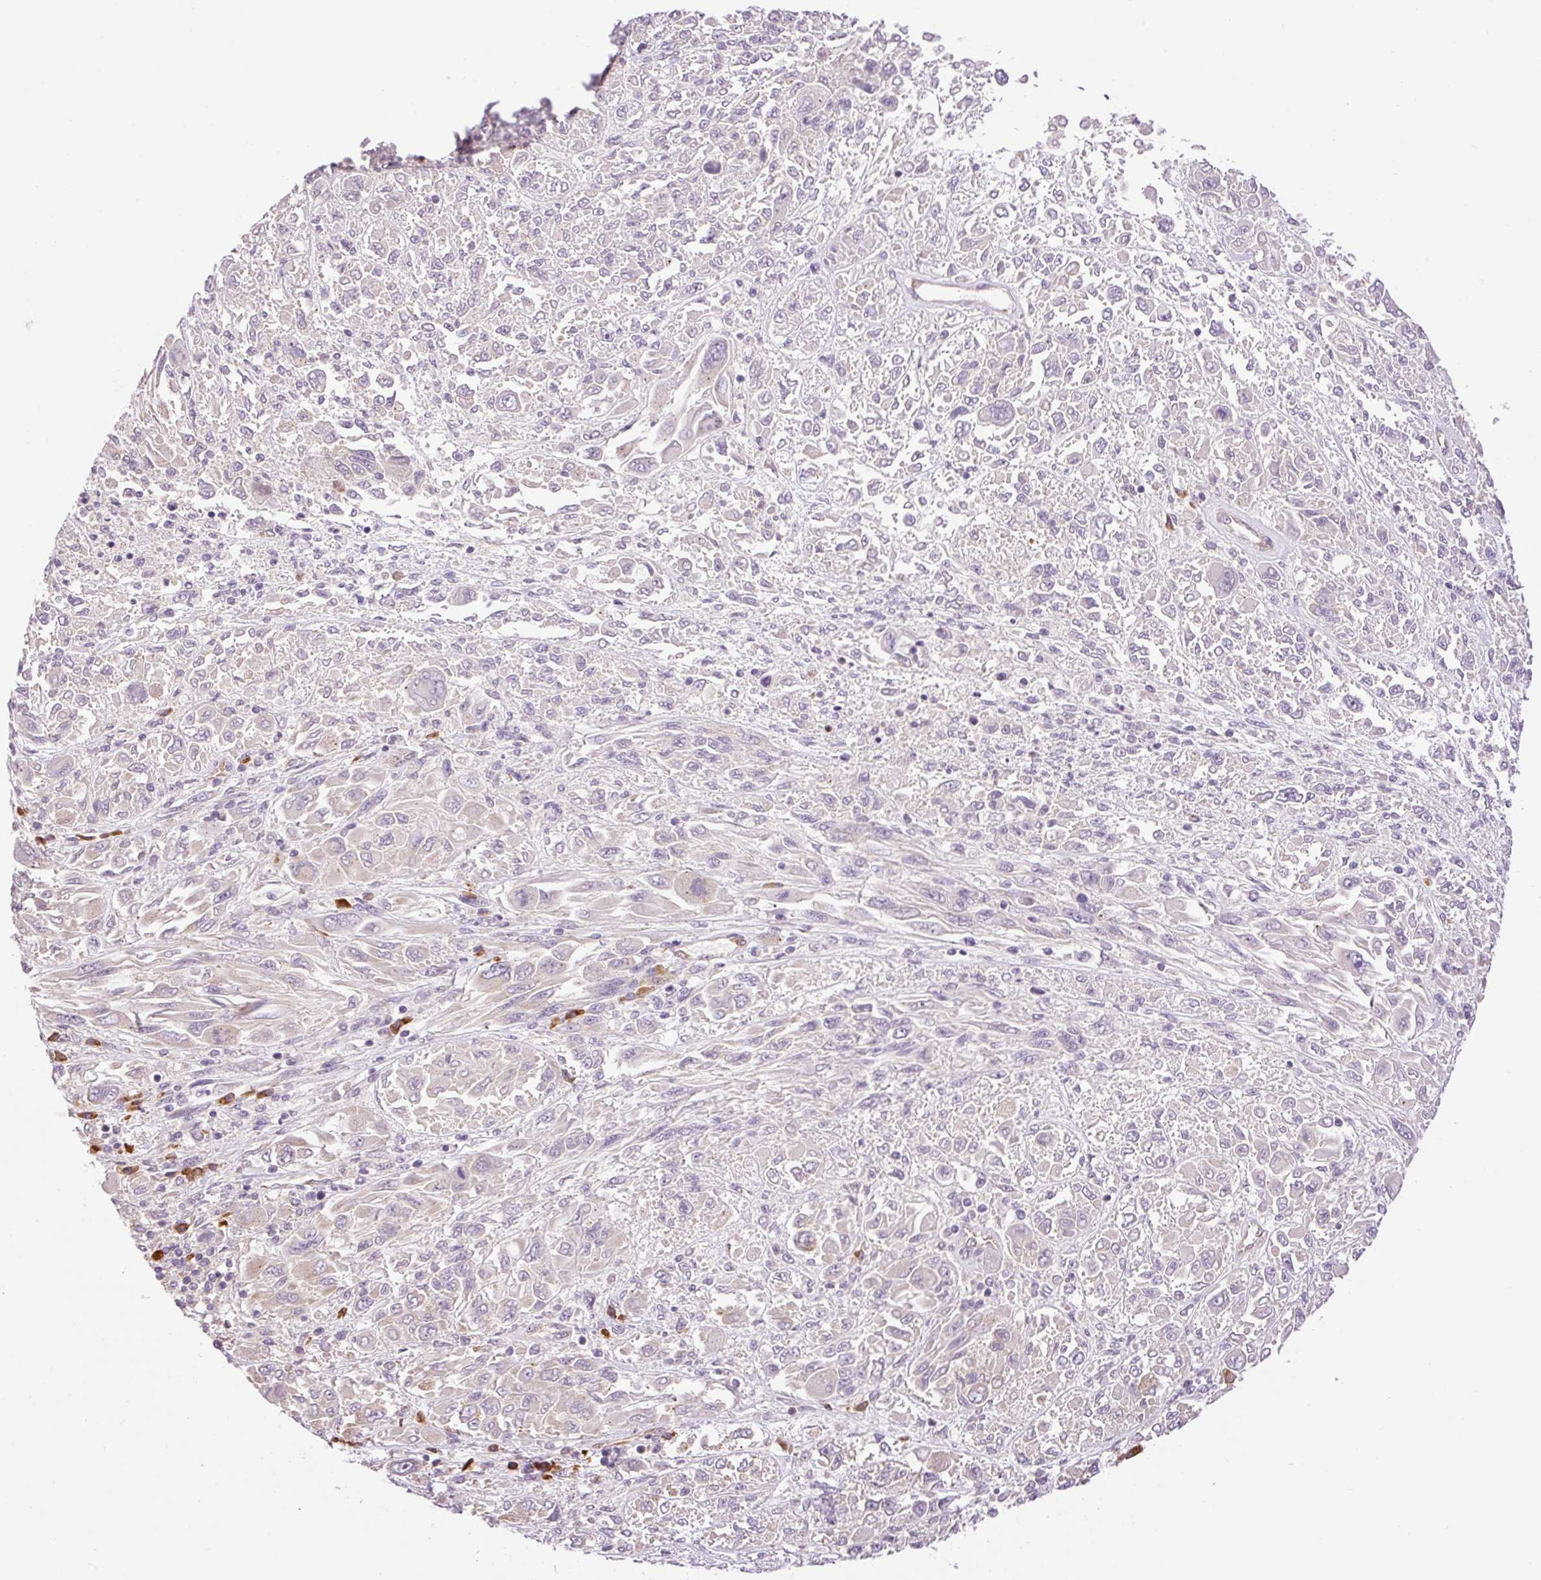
{"staining": {"intensity": "weak", "quantity": "<25%", "location": "cytoplasmic/membranous"}, "tissue": "melanoma", "cell_type": "Tumor cells", "image_type": "cancer", "snomed": [{"axis": "morphology", "description": "Malignant melanoma, NOS"}, {"axis": "topography", "description": "Skin"}], "caption": "Human melanoma stained for a protein using immunohistochemistry displays no staining in tumor cells.", "gene": "PNPLA5", "patient": {"sex": "female", "age": 91}}